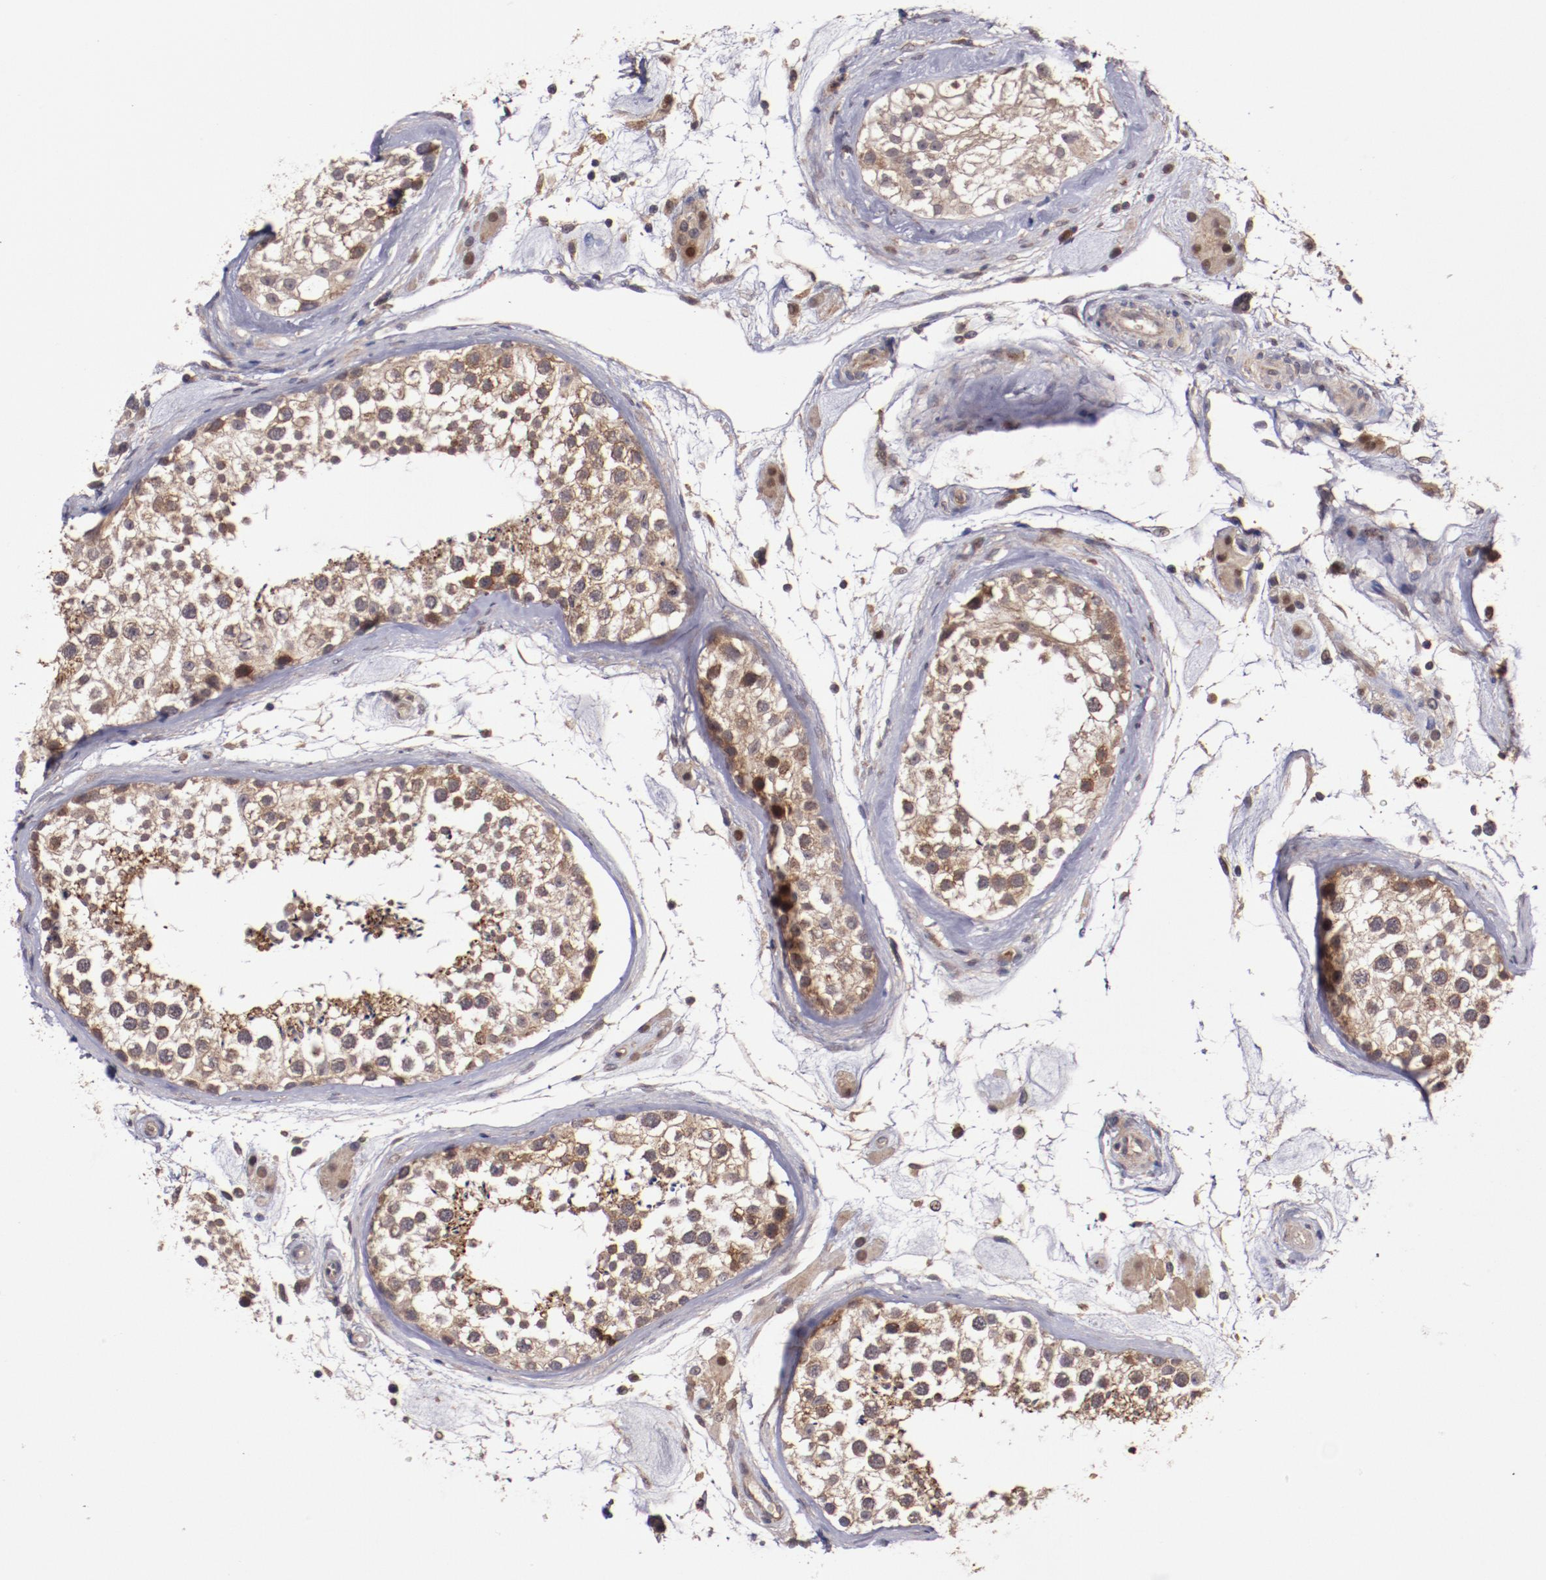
{"staining": {"intensity": "weak", "quantity": ">75%", "location": "cytoplasmic/membranous"}, "tissue": "testis", "cell_type": "Cells in seminiferous ducts", "image_type": "normal", "snomed": [{"axis": "morphology", "description": "Normal tissue, NOS"}, {"axis": "topography", "description": "Testis"}], "caption": "About >75% of cells in seminiferous ducts in normal testis demonstrate weak cytoplasmic/membranous protein positivity as visualized by brown immunohistochemical staining.", "gene": "FTSJ1", "patient": {"sex": "male", "age": 46}}